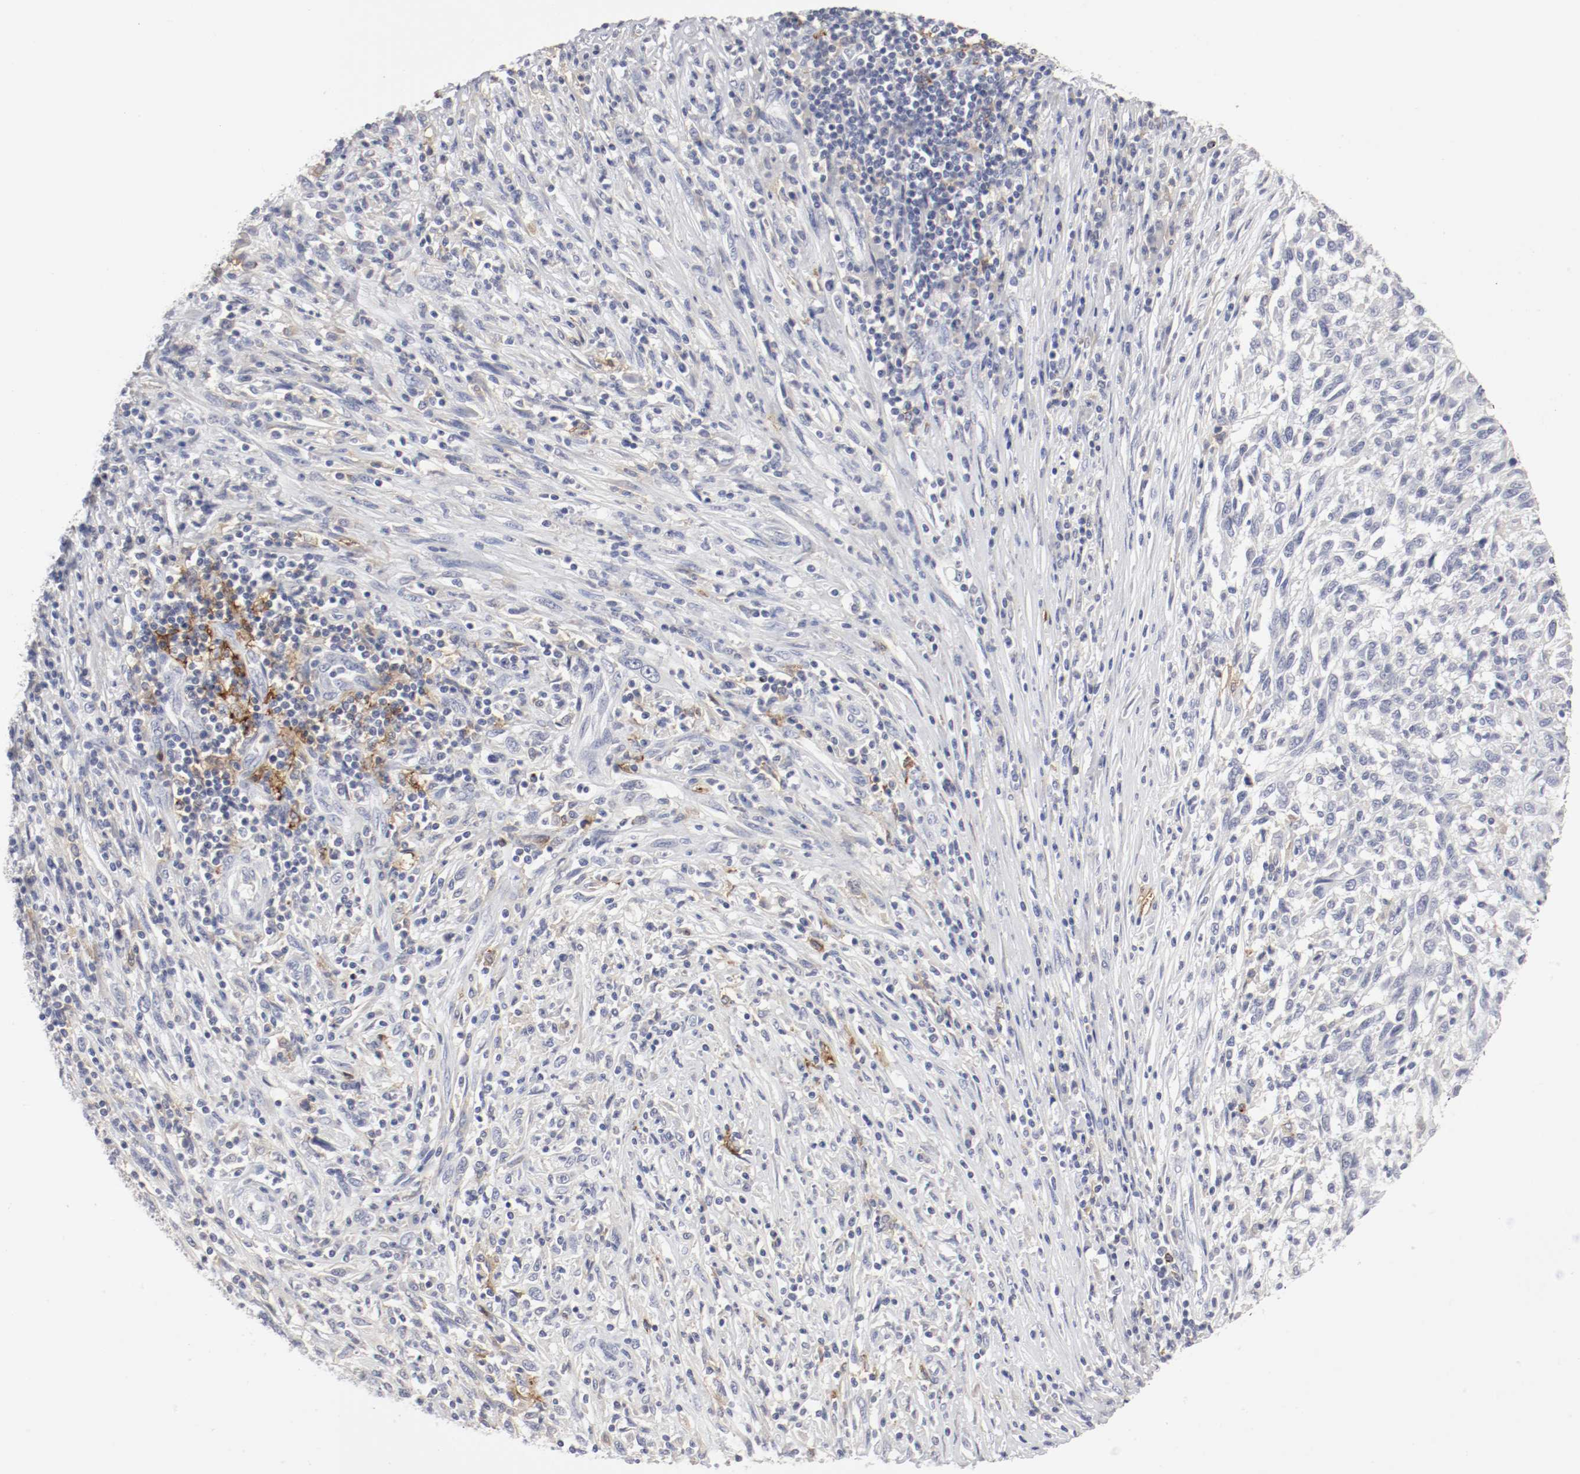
{"staining": {"intensity": "negative", "quantity": "none", "location": "none"}, "tissue": "melanoma", "cell_type": "Tumor cells", "image_type": "cancer", "snomed": [{"axis": "morphology", "description": "Malignant melanoma, Metastatic site"}, {"axis": "topography", "description": "Lymph node"}], "caption": "Immunohistochemistry image of neoplastic tissue: human melanoma stained with DAB (3,3'-diaminobenzidine) exhibits no significant protein positivity in tumor cells.", "gene": "ITGAX", "patient": {"sex": "male", "age": 61}}